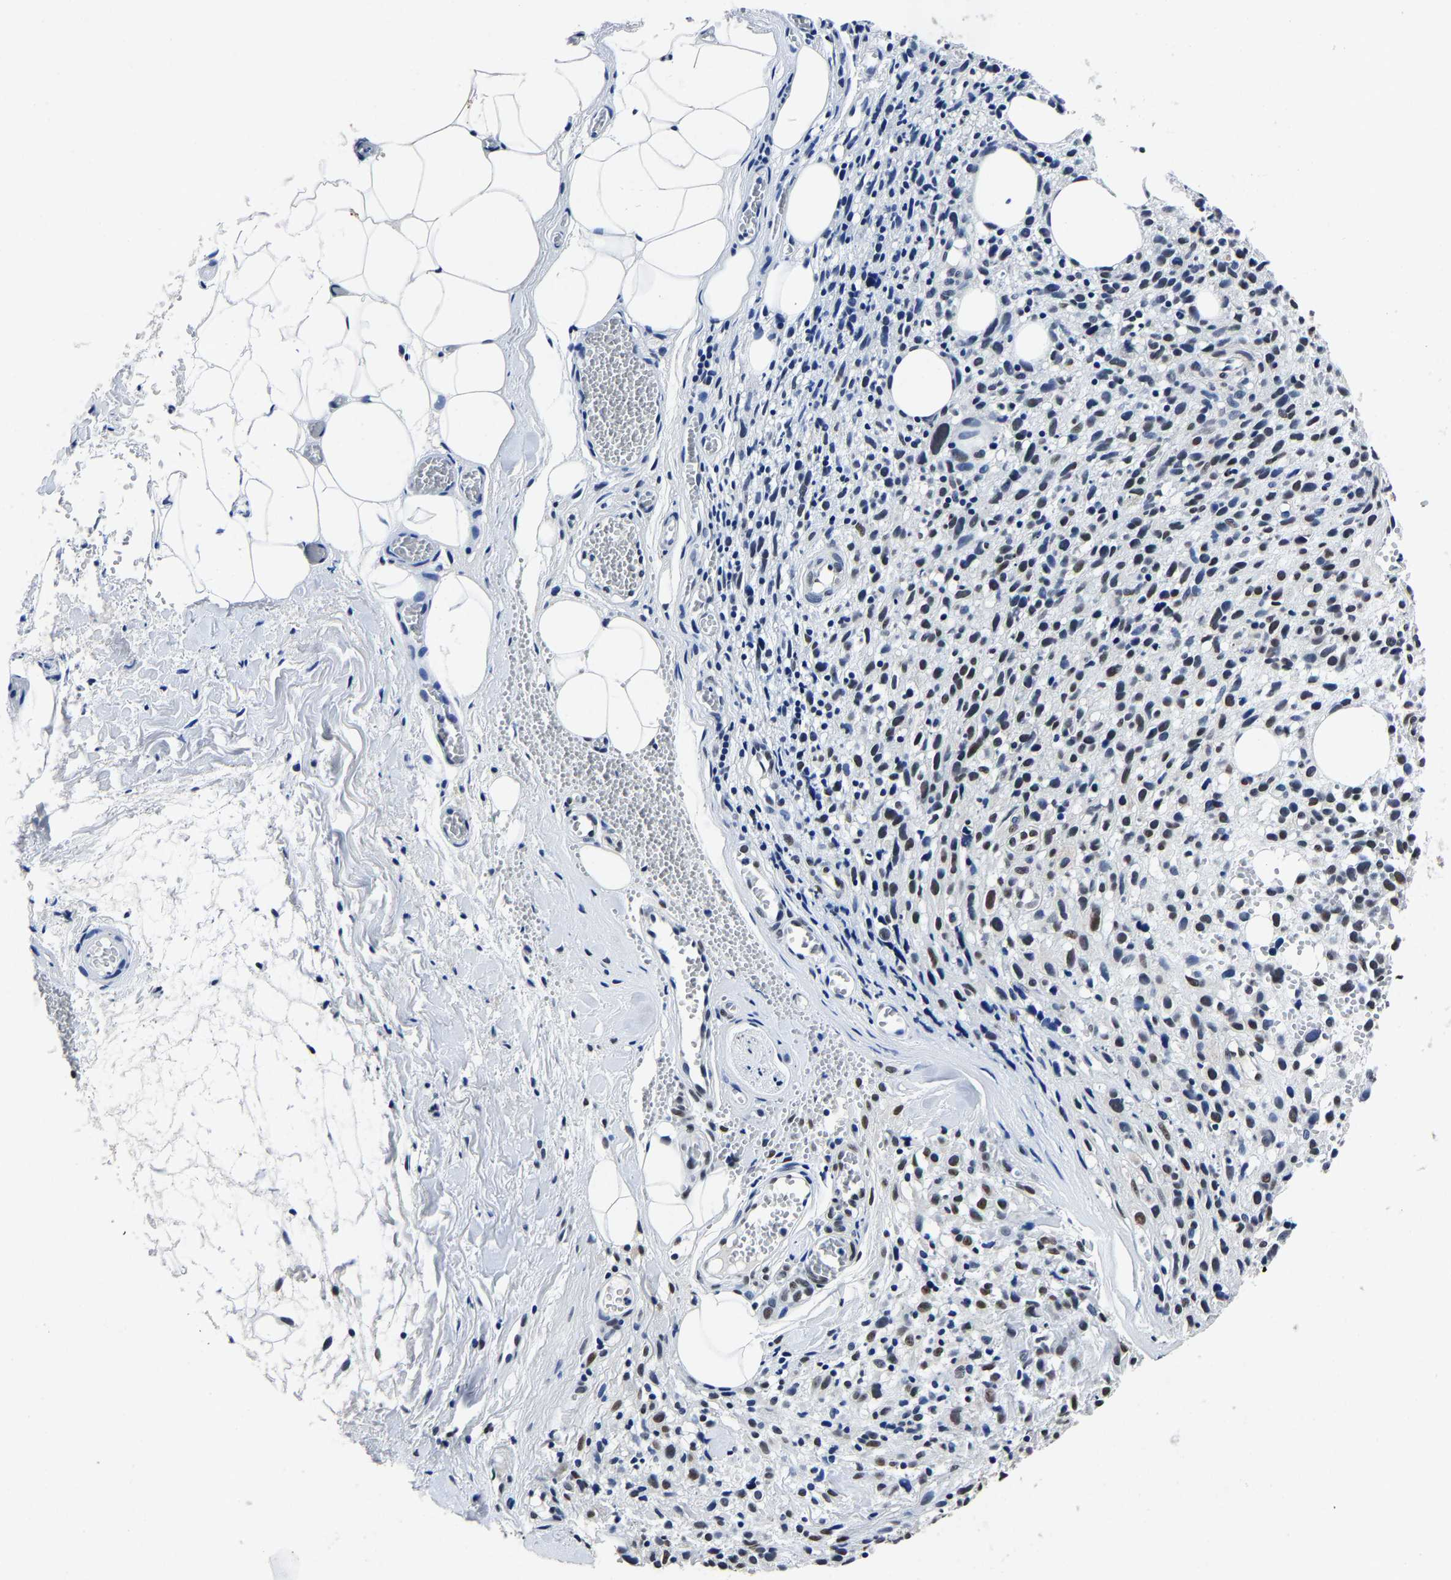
{"staining": {"intensity": "moderate", "quantity": "25%-75%", "location": "nuclear"}, "tissue": "melanoma", "cell_type": "Tumor cells", "image_type": "cancer", "snomed": [{"axis": "morphology", "description": "Malignant melanoma, NOS"}, {"axis": "topography", "description": "Skin"}], "caption": "Protein expression analysis of melanoma shows moderate nuclear positivity in about 25%-75% of tumor cells.", "gene": "RBM45", "patient": {"sex": "female", "age": 55}}